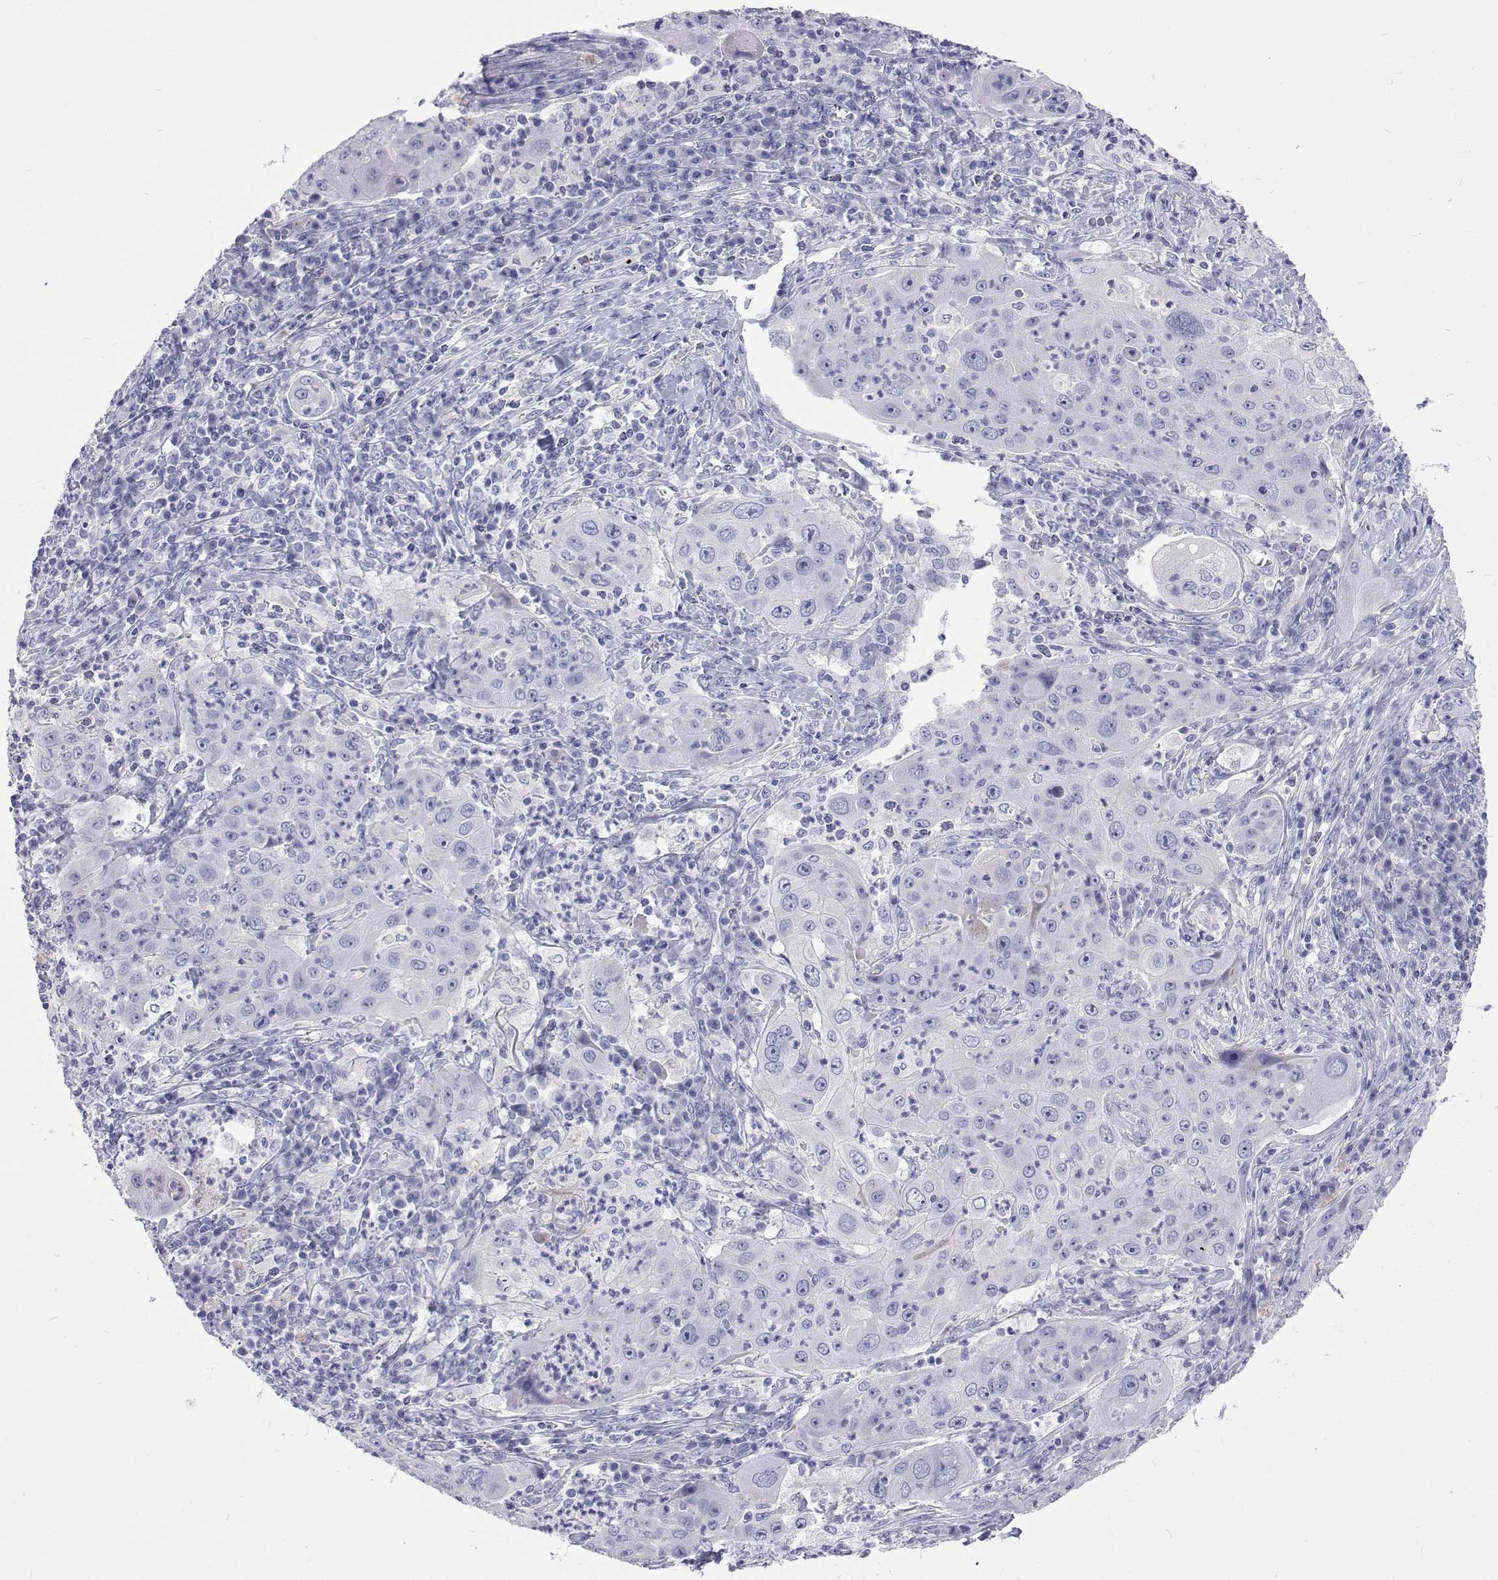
{"staining": {"intensity": "negative", "quantity": "none", "location": "none"}, "tissue": "lung cancer", "cell_type": "Tumor cells", "image_type": "cancer", "snomed": [{"axis": "morphology", "description": "Squamous cell carcinoma, NOS"}, {"axis": "topography", "description": "Lung"}], "caption": "This is an immunohistochemistry (IHC) photomicrograph of lung cancer (squamous cell carcinoma). There is no positivity in tumor cells.", "gene": "UMODL1", "patient": {"sex": "female", "age": 59}}